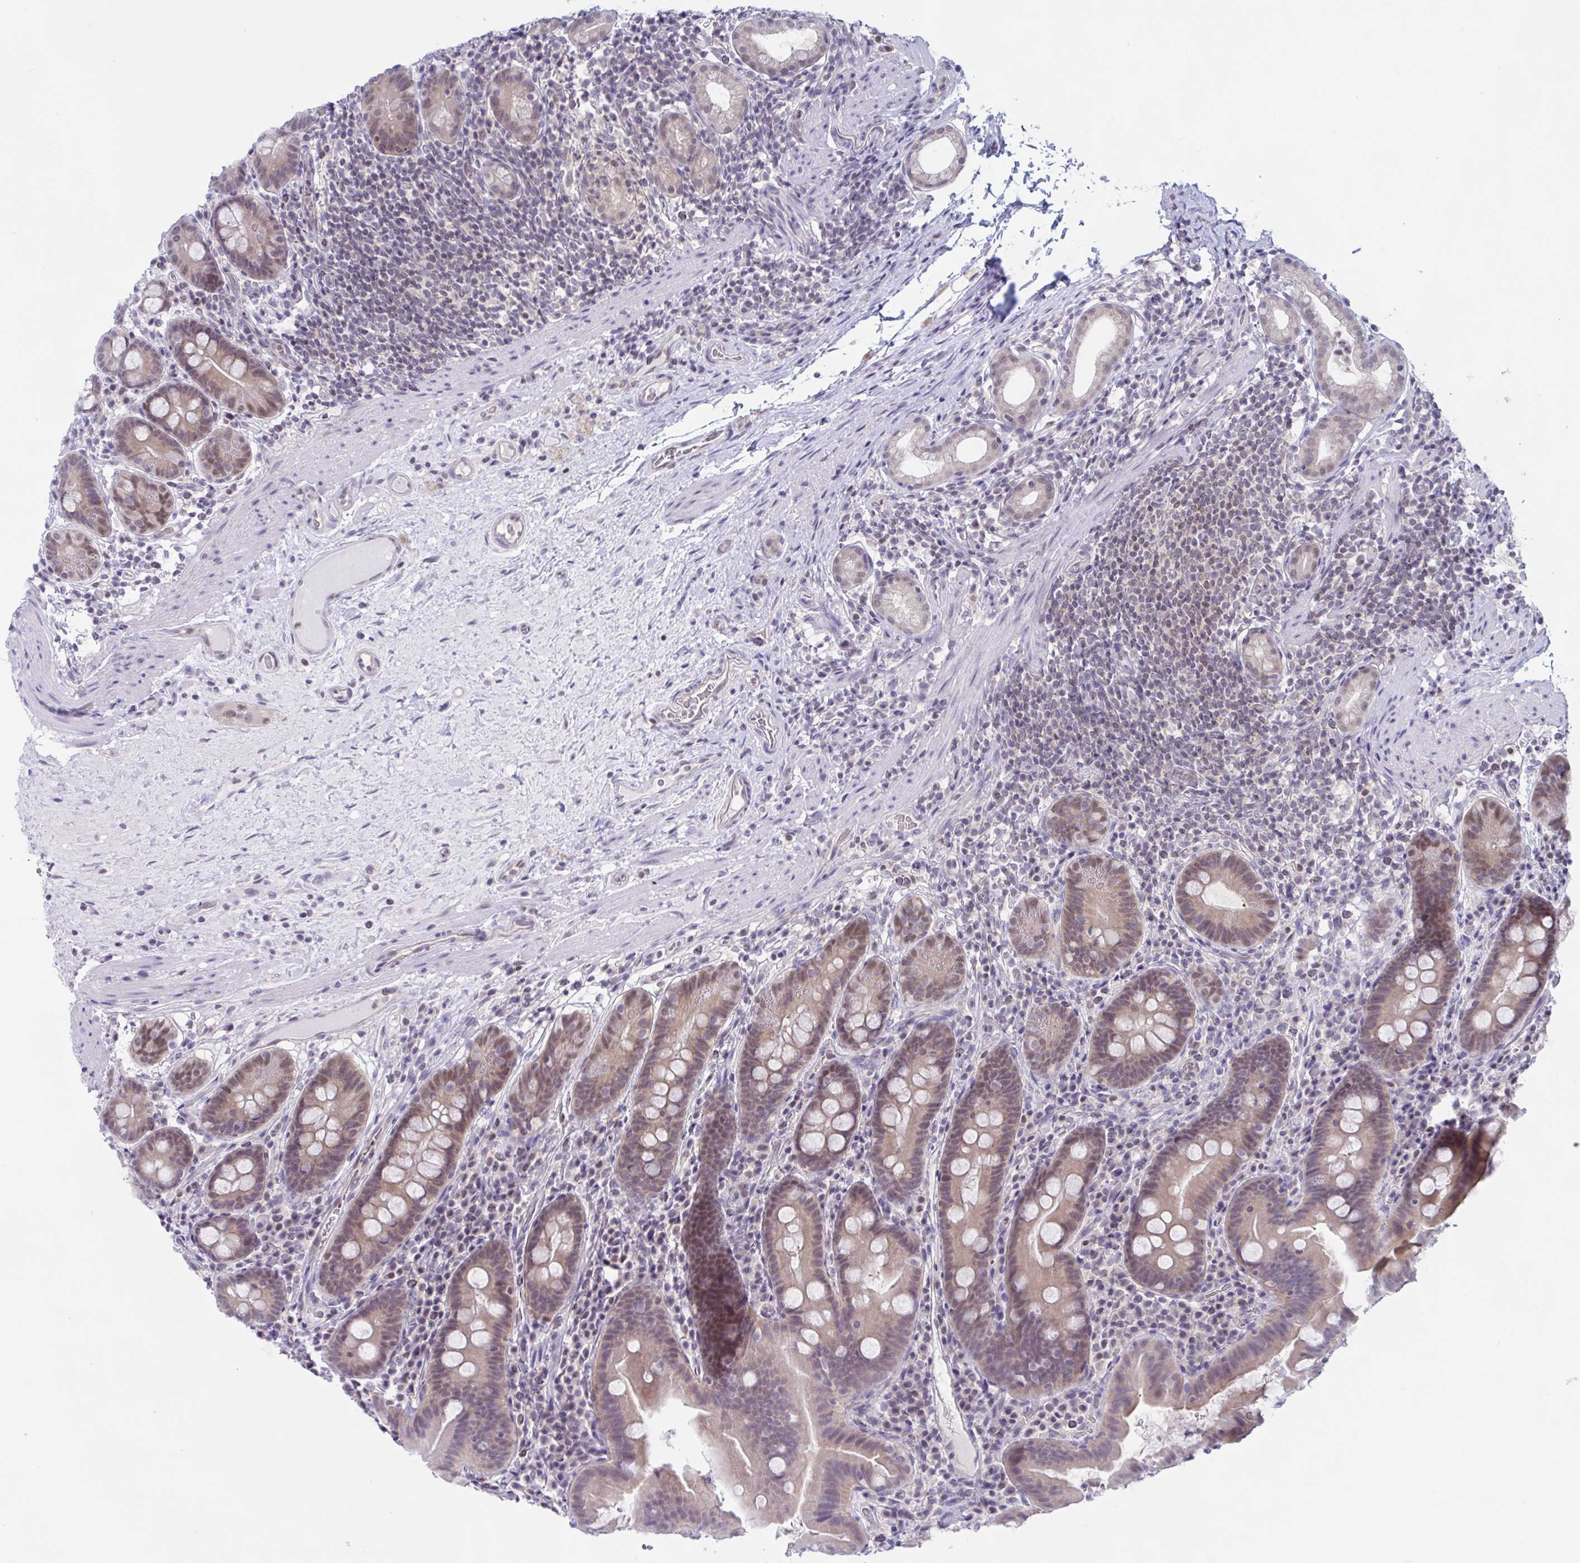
{"staining": {"intensity": "weak", "quantity": "25%-75%", "location": "cytoplasmic/membranous,nuclear"}, "tissue": "small intestine", "cell_type": "Glandular cells", "image_type": "normal", "snomed": [{"axis": "morphology", "description": "Normal tissue, NOS"}, {"axis": "topography", "description": "Small intestine"}], "caption": "A brown stain shows weak cytoplasmic/membranous,nuclear staining of a protein in glandular cells of unremarkable small intestine. (DAB (3,3'-diaminobenzidine) IHC with brightfield microscopy, high magnification).", "gene": "TSN", "patient": {"sex": "male", "age": 26}}